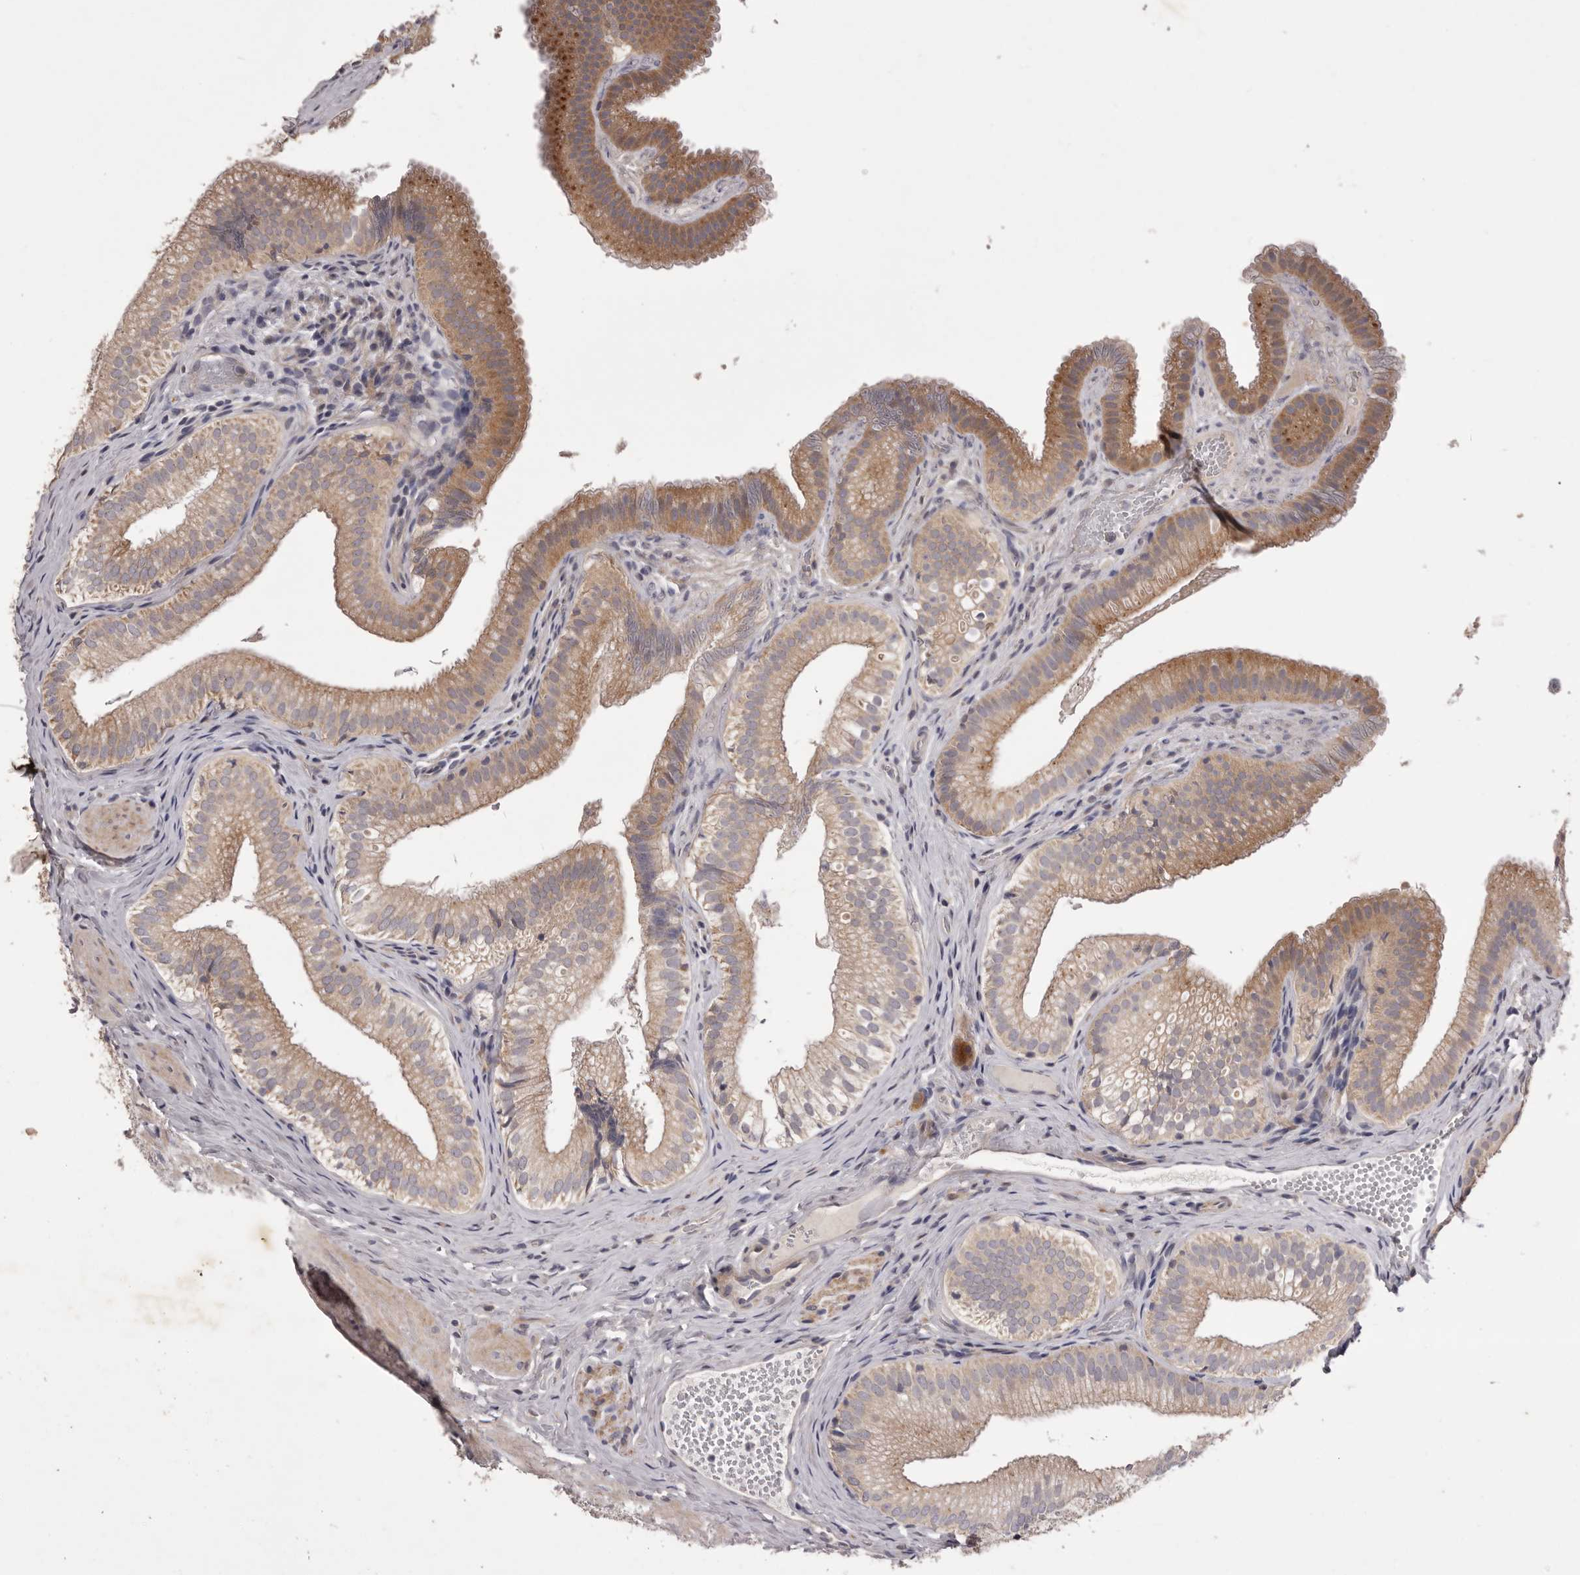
{"staining": {"intensity": "moderate", "quantity": ">75%", "location": "cytoplasmic/membranous"}, "tissue": "gallbladder", "cell_type": "Glandular cells", "image_type": "normal", "snomed": [{"axis": "morphology", "description": "Normal tissue, NOS"}, {"axis": "topography", "description": "Gallbladder"}], "caption": "DAB (3,3'-diaminobenzidine) immunohistochemical staining of normal gallbladder reveals moderate cytoplasmic/membranous protein staining in approximately >75% of glandular cells.", "gene": "PNRC1", "patient": {"sex": "female", "age": 30}}